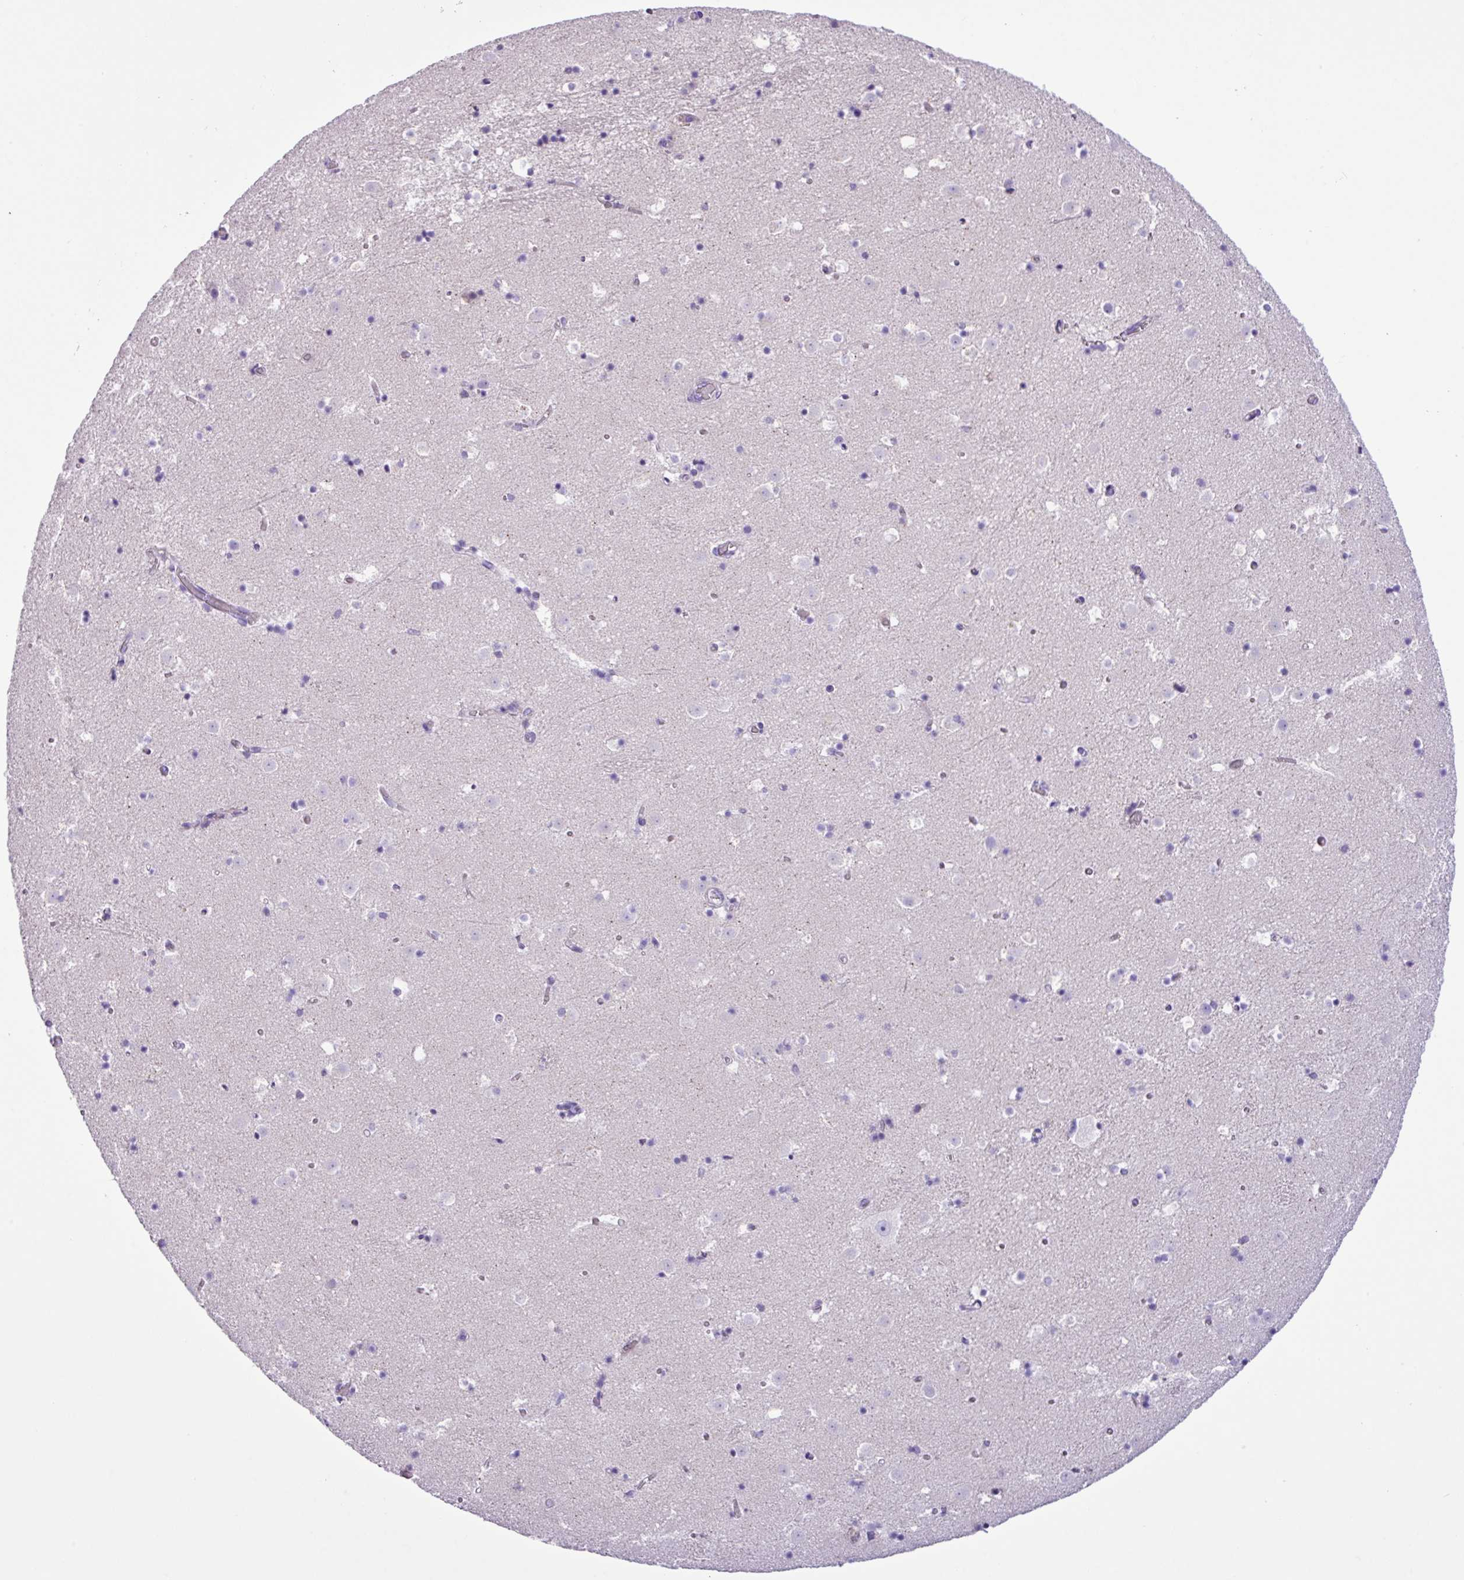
{"staining": {"intensity": "negative", "quantity": "none", "location": "none"}, "tissue": "caudate", "cell_type": "Glial cells", "image_type": "normal", "snomed": [{"axis": "morphology", "description": "Normal tissue, NOS"}, {"axis": "topography", "description": "Lateral ventricle wall"}], "caption": "Immunohistochemistry histopathology image of unremarkable caudate: caudate stained with DAB shows no significant protein positivity in glial cells. The staining is performed using DAB (3,3'-diaminobenzidine) brown chromogen with nuclei counter-stained in using hematoxylin.", "gene": "CYSTM1", "patient": {"sex": "male", "age": 25}}